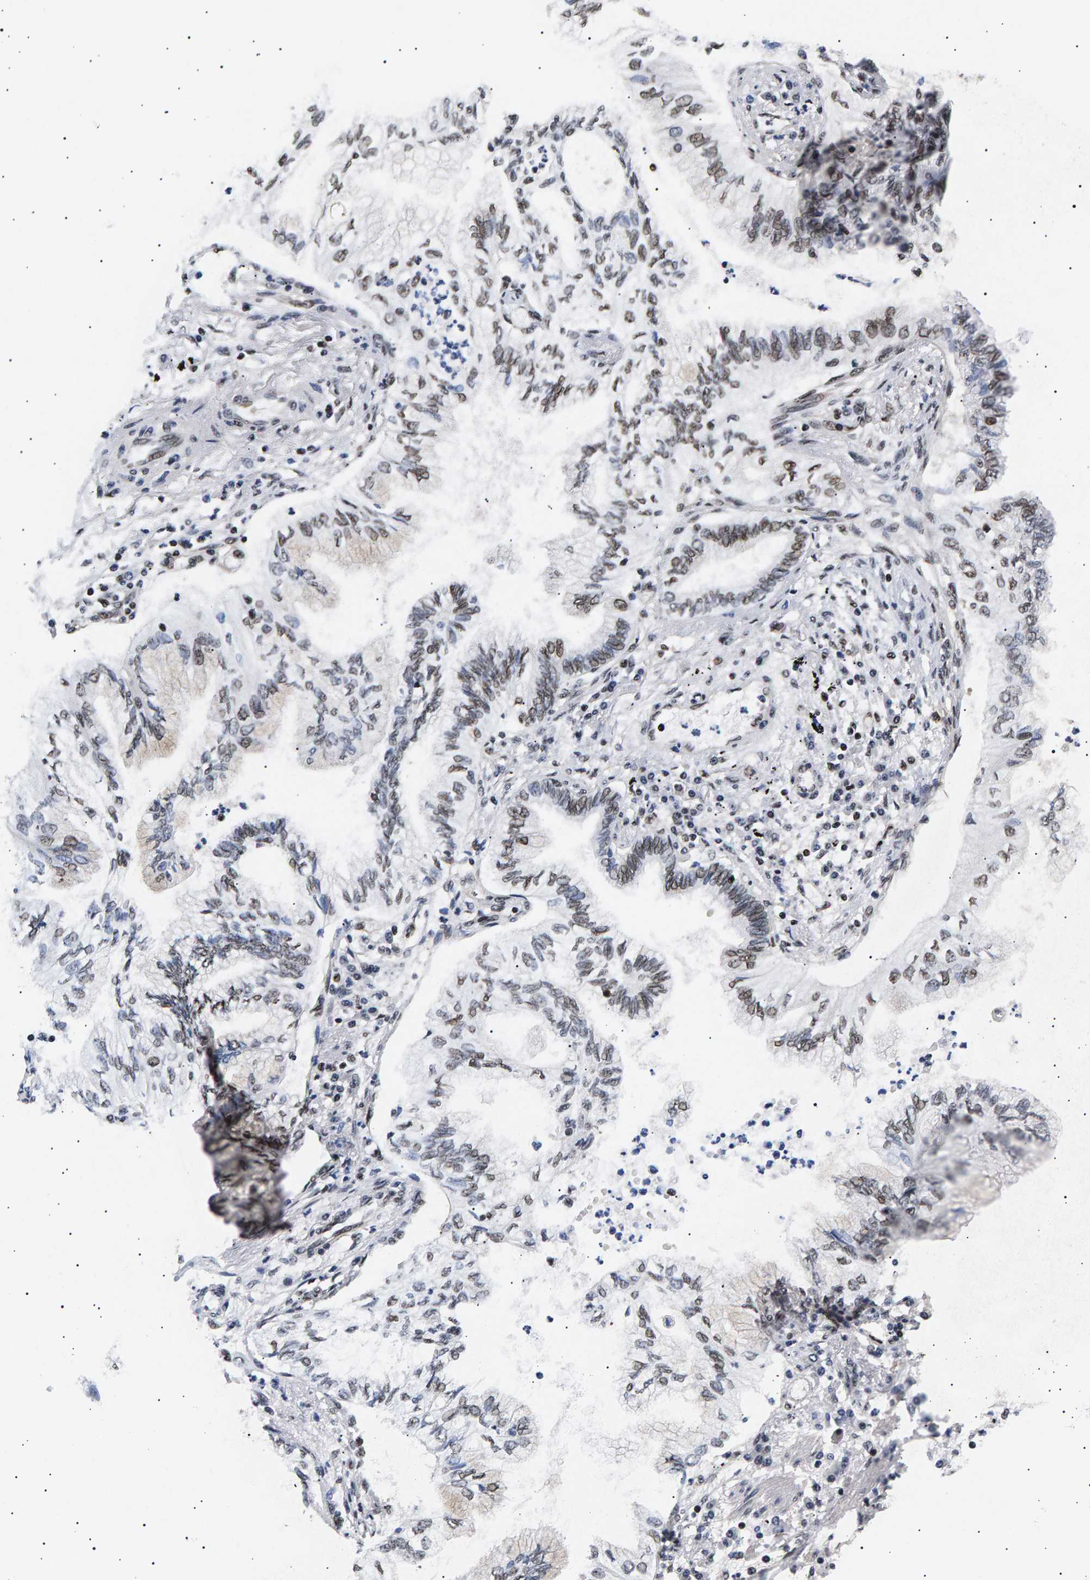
{"staining": {"intensity": "weak", "quantity": "25%-75%", "location": "nuclear"}, "tissue": "lung cancer", "cell_type": "Tumor cells", "image_type": "cancer", "snomed": [{"axis": "morphology", "description": "Normal tissue, NOS"}, {"axis": "morphology", "description": "Adenocarcinoma, NOS"}, {"axis": "topography", "description": "Bronchus"}, {"axis": "topography", "description": "Lung"}], "caption": "Adenocarcinoma (lung) tissue reveals weak nuclear expression in about 25%-75% of tumor cells, visualized by immunohistochemistry.", "gene": "ANKRD40", "patient": {"sex": "female", "age": 70}}